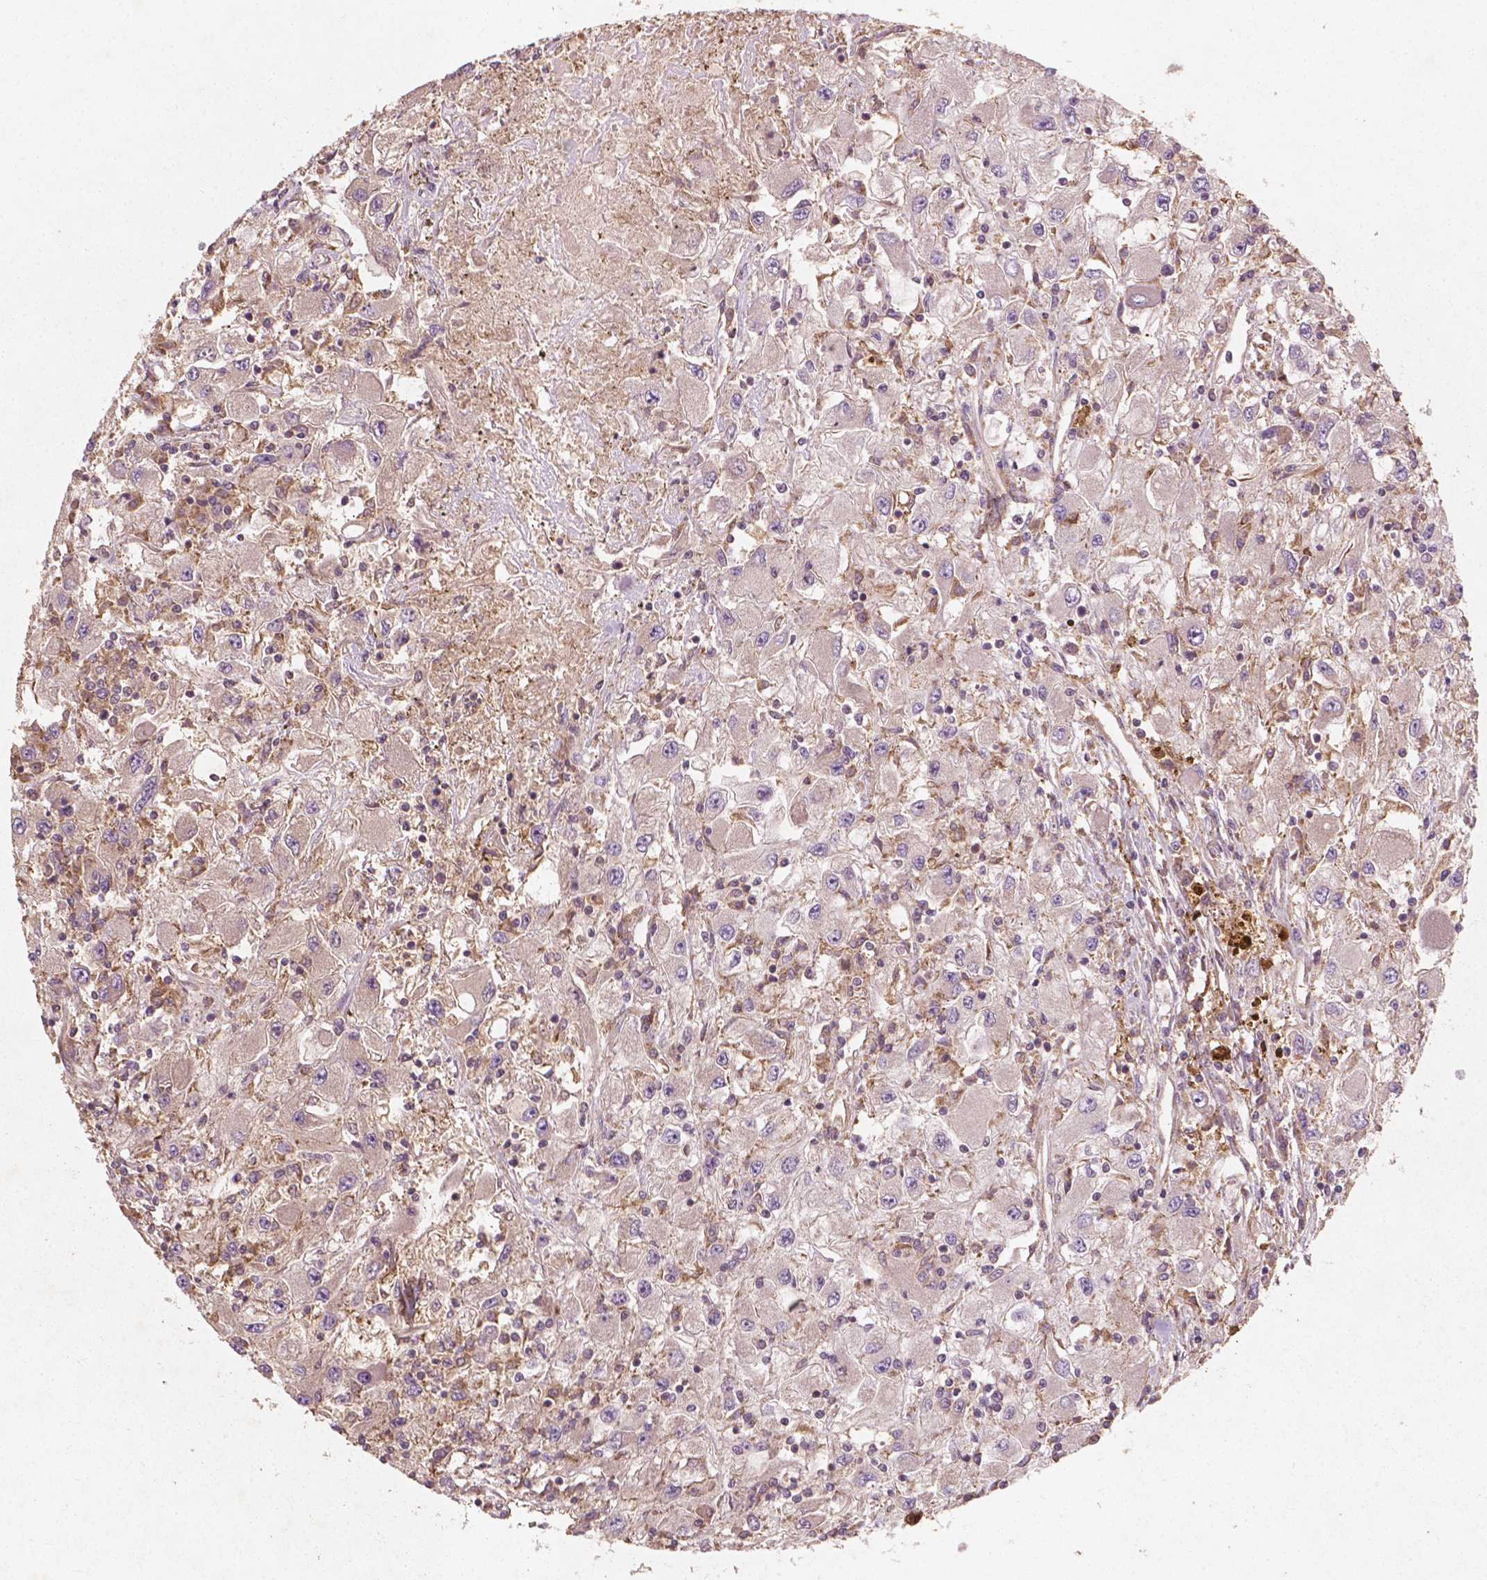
{"staining": {"intensity": "negative", "quantity": "none", "location": "none"}, "tissue": "renal cancer", "cell_type": "Tumor cells", "image_type": "cancer", "snomed": [{"axis": "morphology", "description": "Adenocarcinoma, NOS"}, {"axis": "topography", "description": "Kidney"}], "caption": "Adenocarcinoma (renal) stained for a protein using immunohistochemistry (IHC) exhibits no staining tumor cells.", "gene": "CYFIP2", "patient": {"sex": "female", "age": 67}}